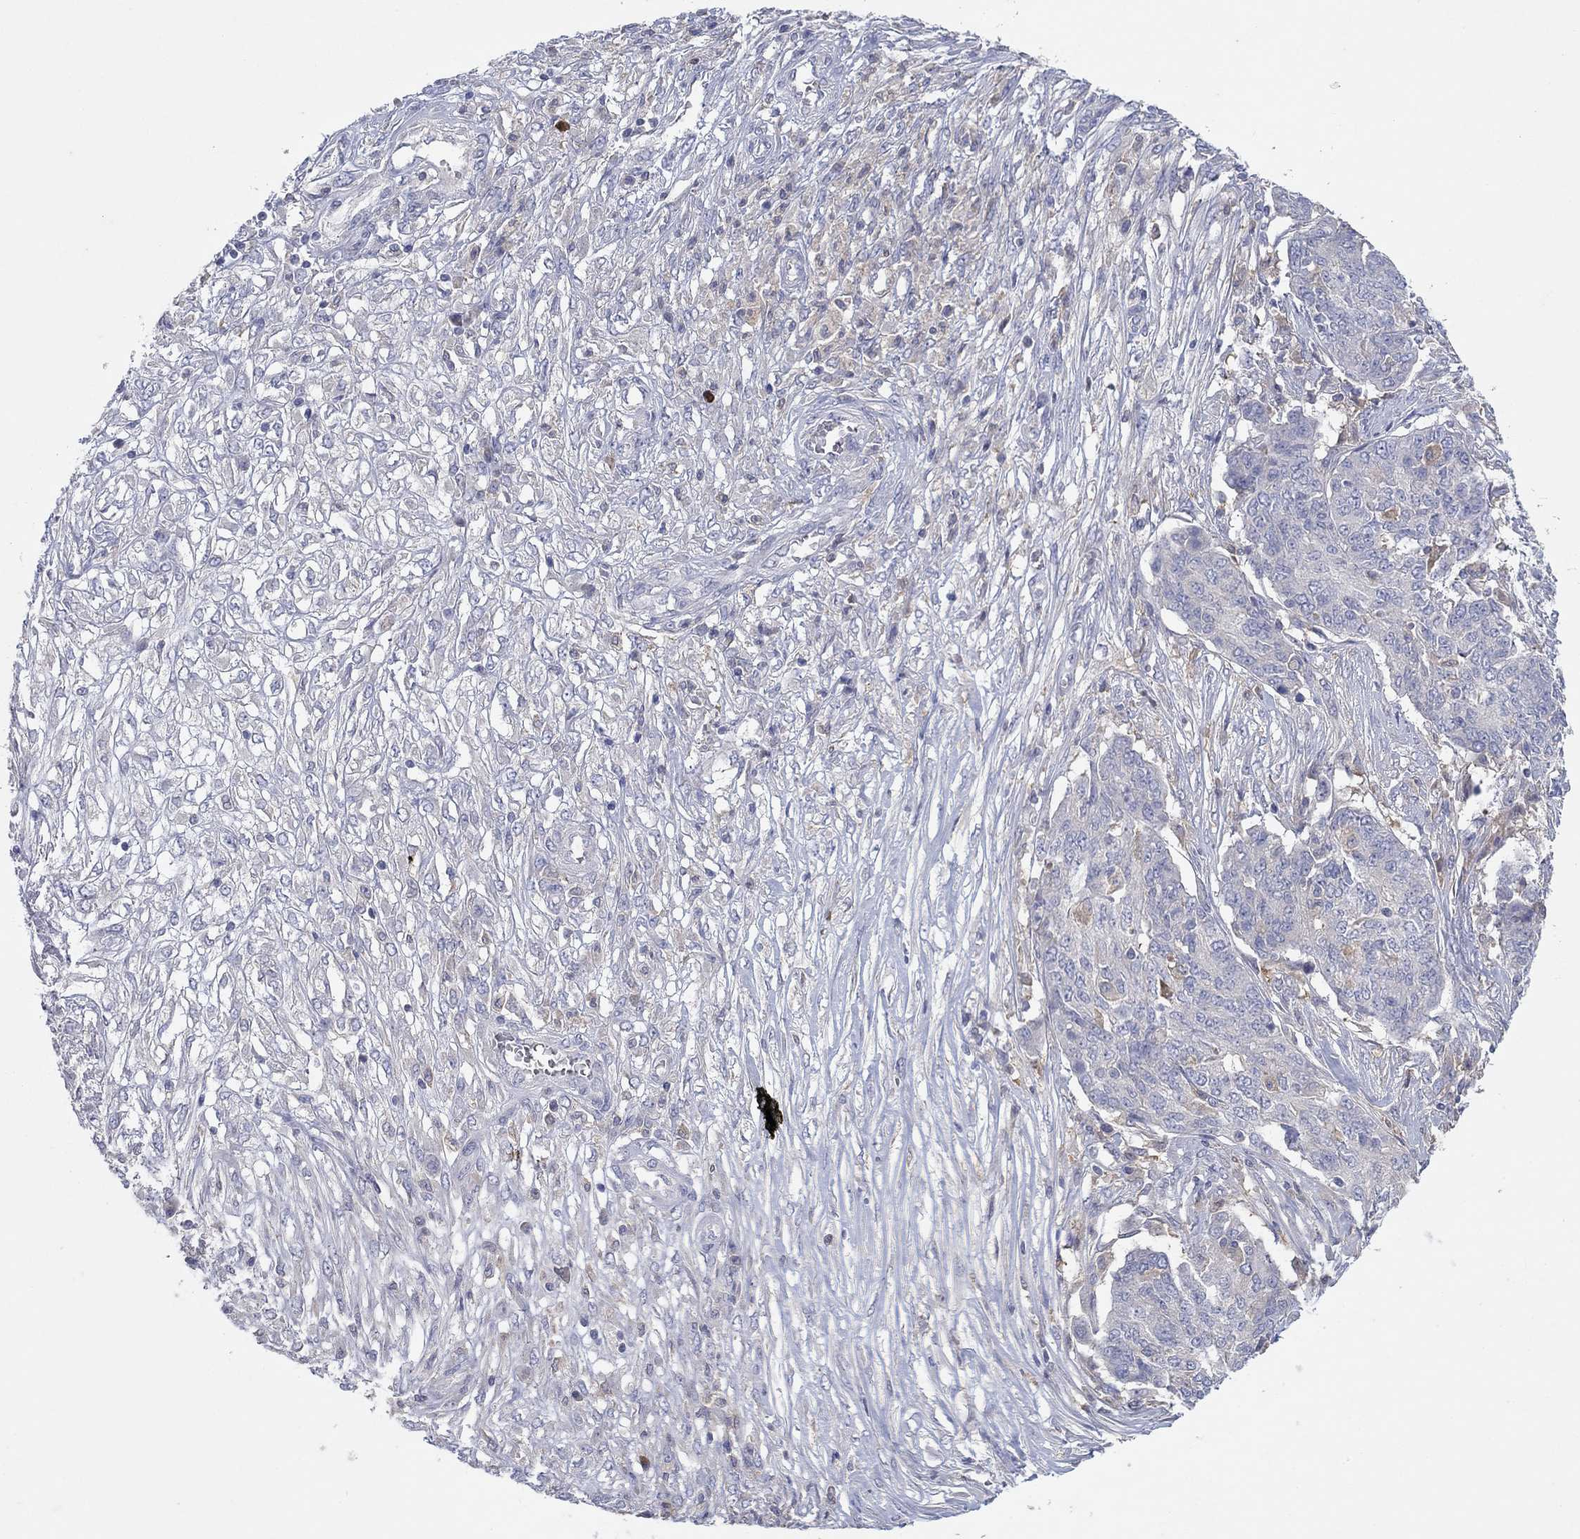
{"staining": {"intensity": "weak", "quantity": "<25%", "location": "cytoplasmic/membranous"}, "tissue": "ovarian cancer", "cell_type": "Tumor cells", "image_type": "cancer", "snomed": [{"axis": "morphology", "description": "Cystadenocarcinoma, serous, NOS"}, {"axis": "topography", "description": "Ovary"}], "caption": "High power microscopy histopathology image of an immunohistochemistry (IHC) photomicrograph of ovarian cancer (serous cystadenocarcinoma), revealing no significant staining in tumor cells.", "gene": "PLCL2", "patient": {"sex": "female", "age": 67}}